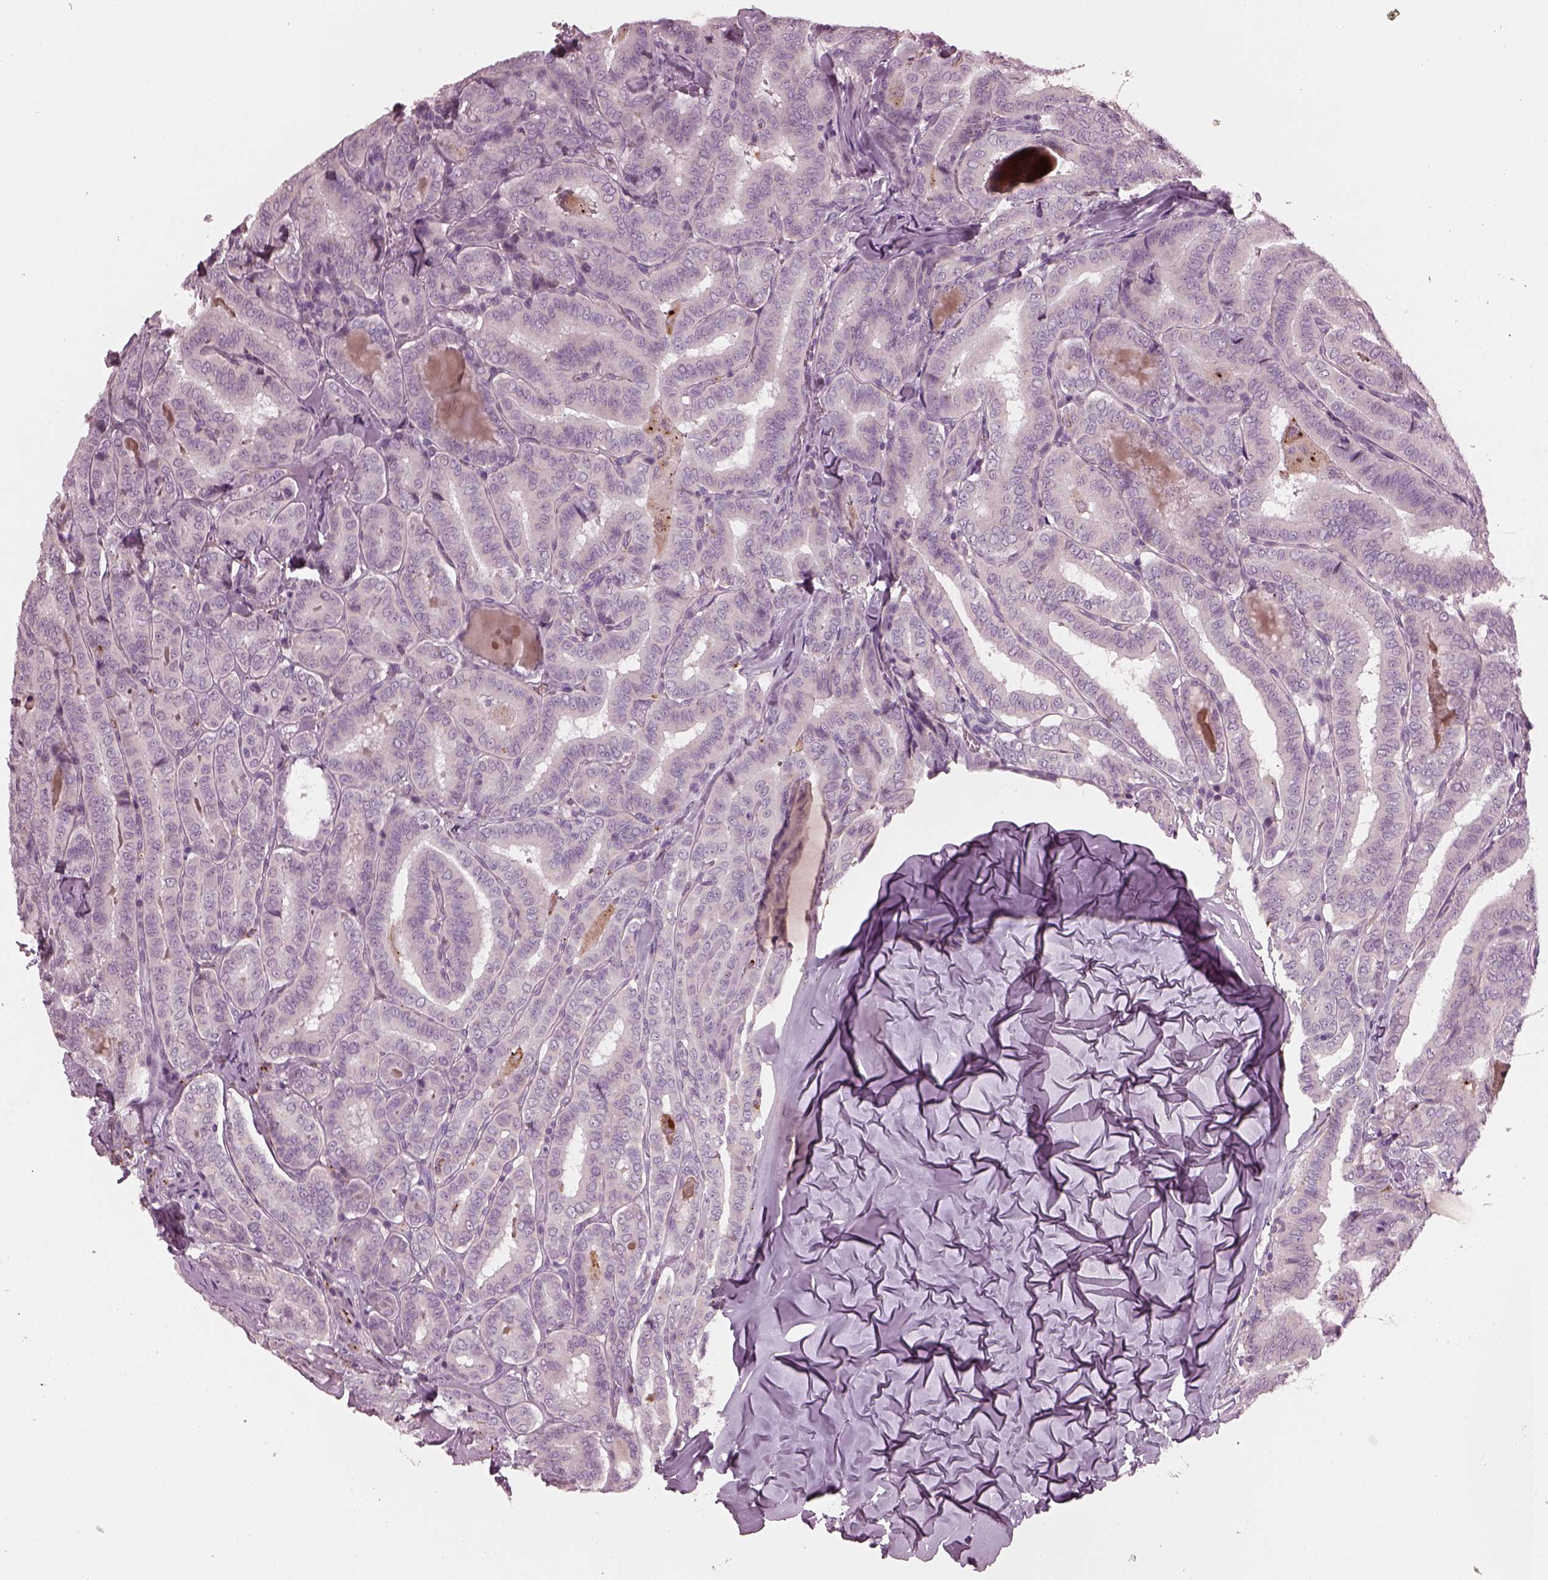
{"staining": {"intensity": "negative", "quantity": "none", "location": "none"}, "tissue": "thyroid cancer", "cell_type": "Tumor cells", "image_type": "cancer", "snomed": [{"axis": "morphology", "description": "Papillary adenocarcinoma, NOS"}, {"axis": "morphology", "description": "Papillary adenoma metastatic"}, {"axis": "topography", "description": "Thyroid gland"}], "caption": "Immunohistochemistry of human thyroid cancer (papillary adenocarcinoma) exhibits no positivity in tumor cells.", "gene": "SLAMF8", "patient": {"sex": "female", "age": 50}}